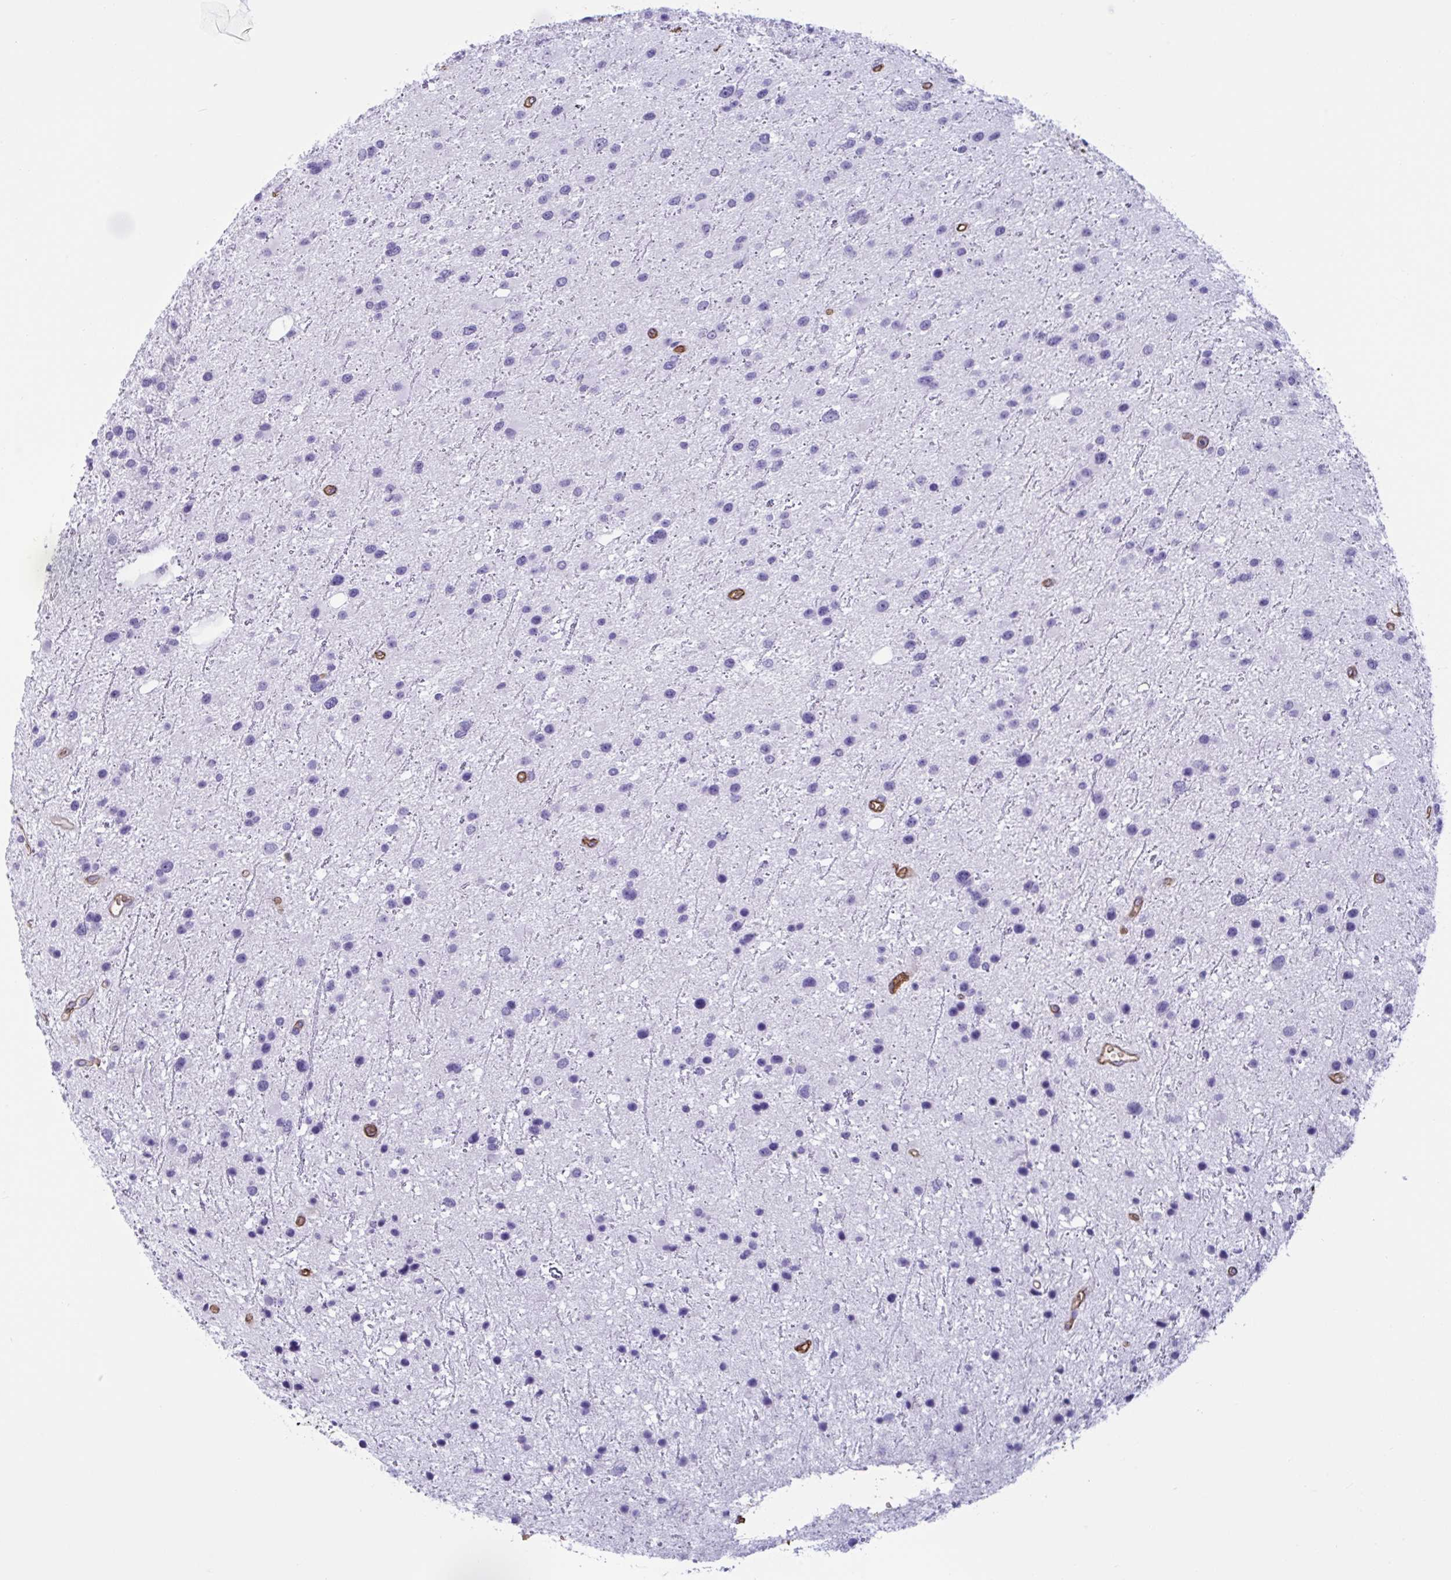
{"staining": {"intensity": "negative", "quantity": "none", "location": "none"}, "tissue": "glioma", "cell_type": "Tumor cells", "image_type": "cancer", "snomed": [{"axis": "morphology", "description": "Glioma, malignant, Low grade"}, {"axis": "topography", "description": "Brain"}], "caption": "IHC of malignant glioma (low-grade) shows no positivity in tumor cells.", "gene": "SLC2A1", "patient": {"sex": "female", "age": 32}}